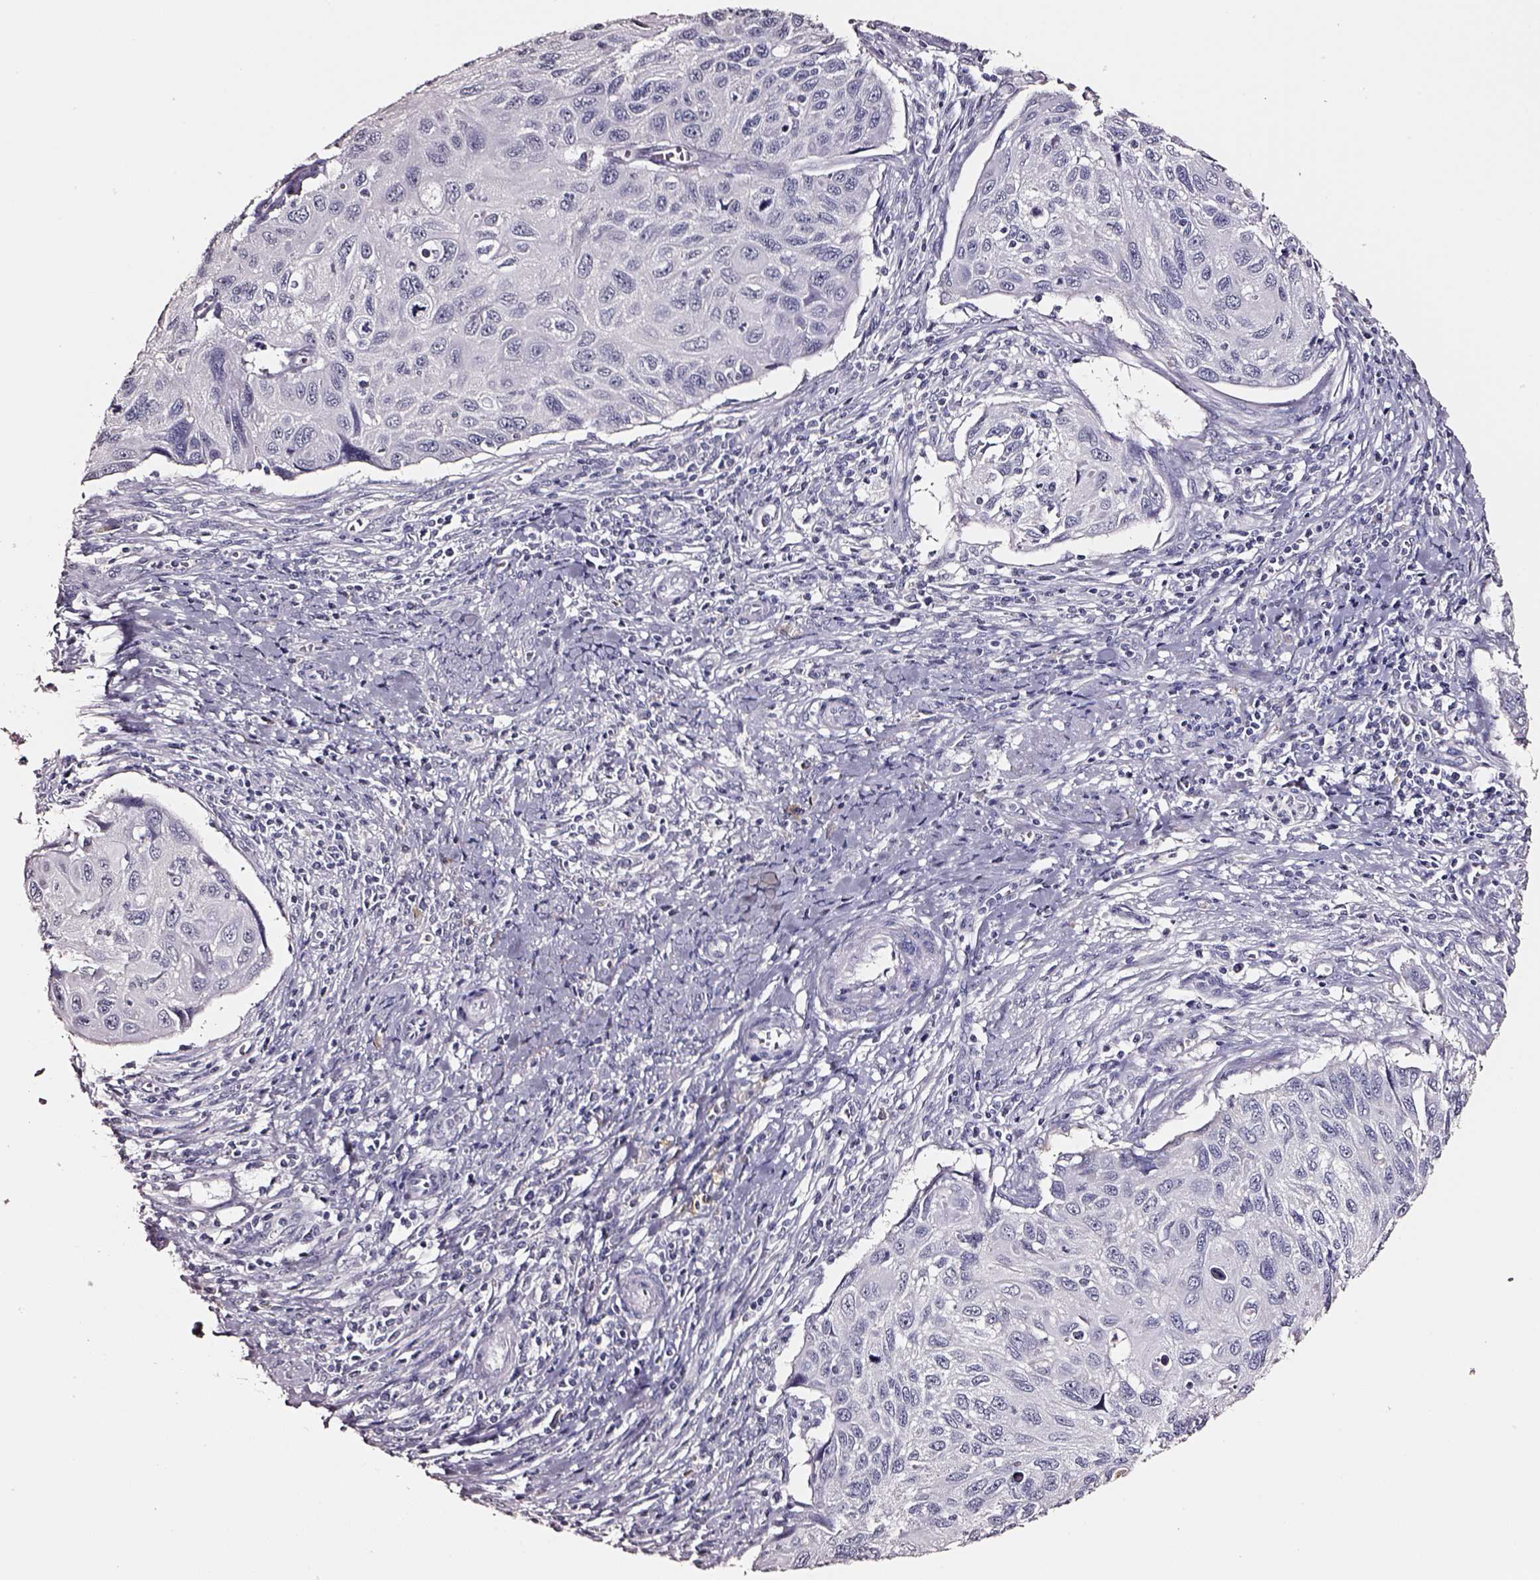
{"staining": {"intensity": "negative", "quantity": "none", "location": "none"}, "tissue": "cervical cancer", "cell_type": "Tumor cells", "image_type": "cancer", "snomed": [{"axis": "morphology", "description": "Squamous cell carcinoma, NOS"}, {"axis": "topography", "description": "Cervix"}], "caption": "Human squamous cell carcinoma (cervical) stained for a protein using IHC shows no staining in tumor cells.", "gene": "SMIM17", "patient": {"sex": "female", "age": 70}}